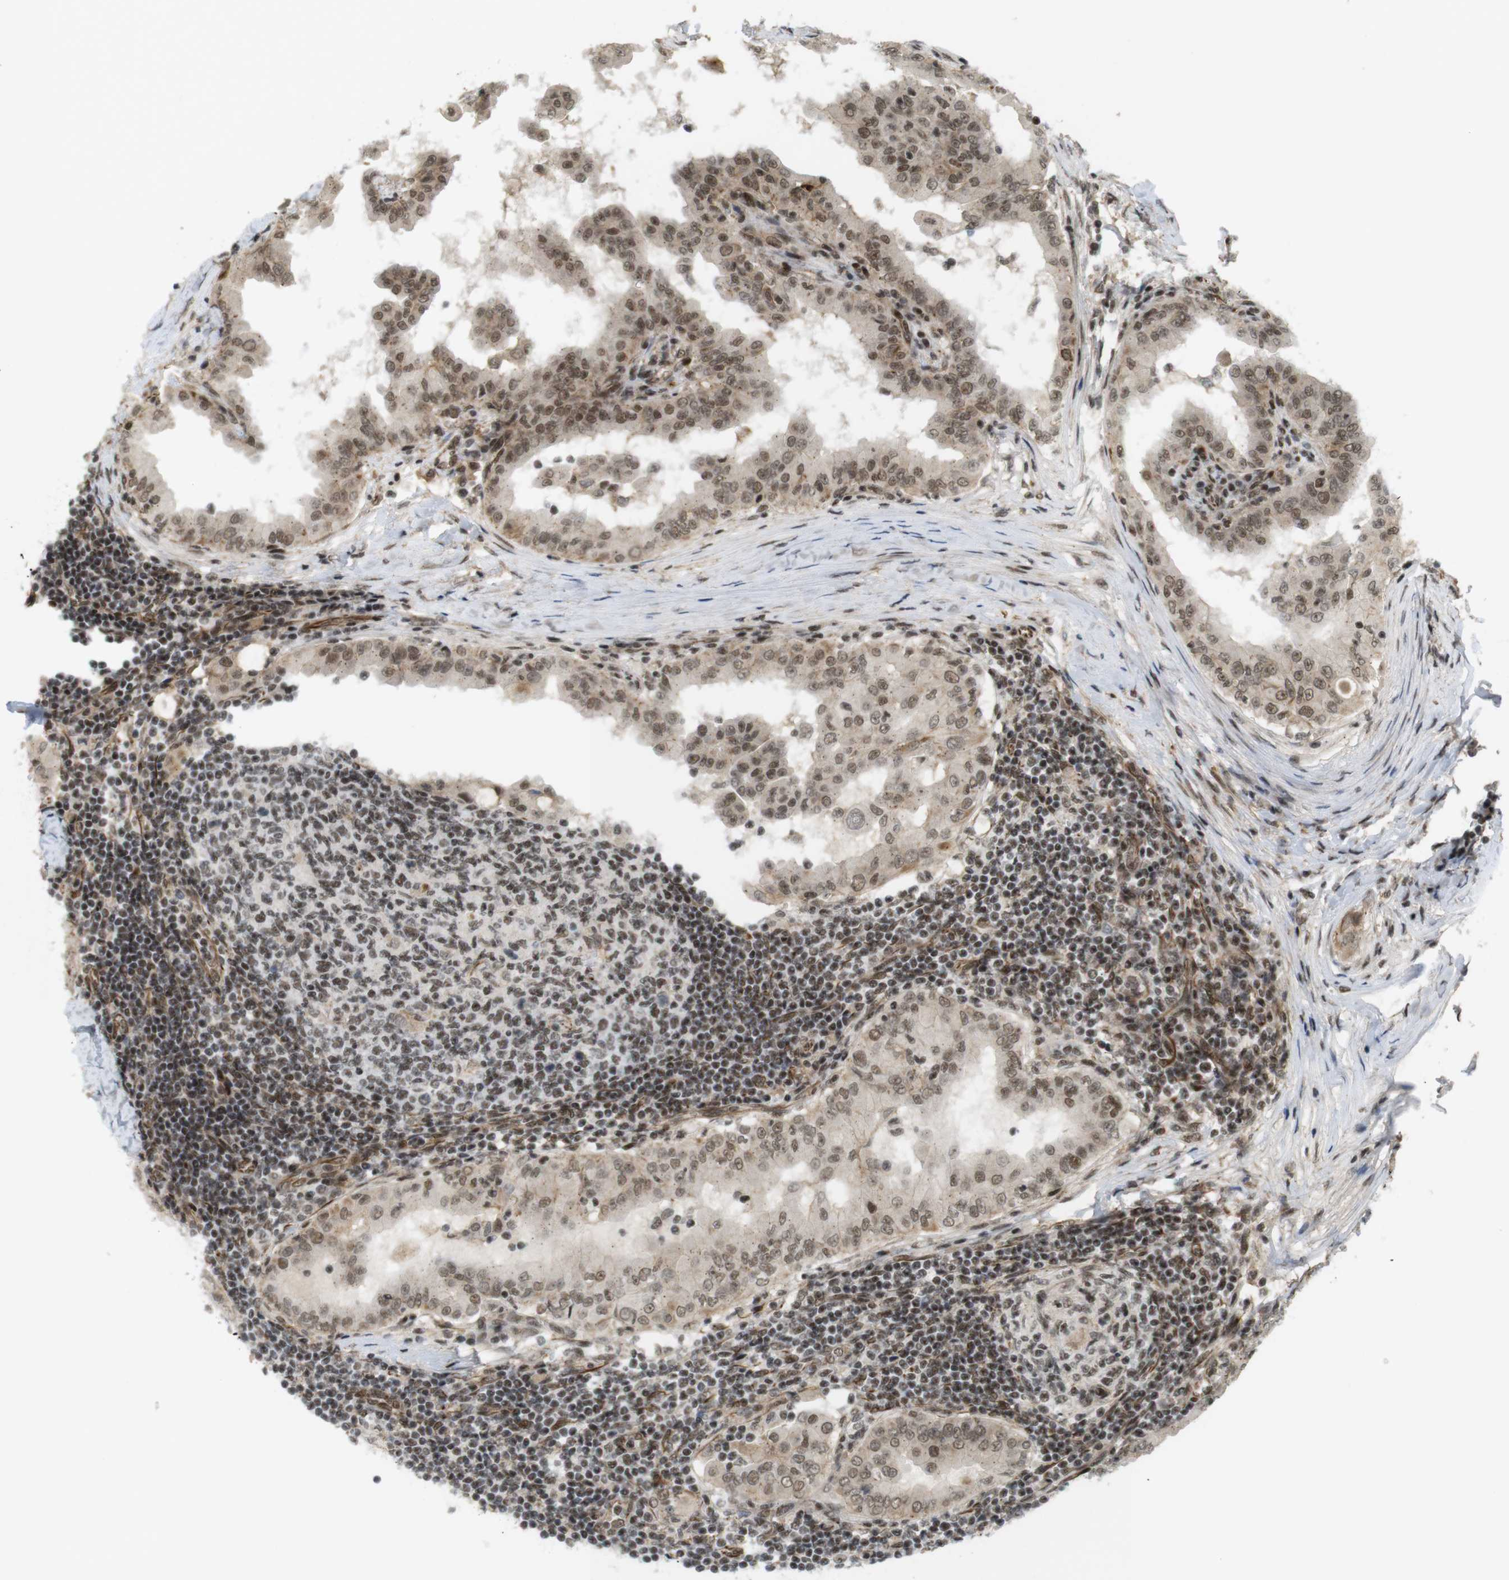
{"staining": {"intensity": "moderate", "quantity": ">75%", "location": "cytoplasmic/membranous,nuclear"}, "tissue": "thyroid cancer", "cell_type": "Tumor cells", "image_type": "cancer", "snomed": [{"axis": "morphology", "description": "Papillary adenocarcinoma, NOS"}, {"axis": "topography", "description": "Thyroid gland"}], "caption": "A brown stain labels moderate cytoplasmic/membranous and nuclear staining of a protein in papillary adenocarcinoma (thyroid) tumor cells.", "gene": "SP2", "patient": {"sex": "male", "age": 33}}